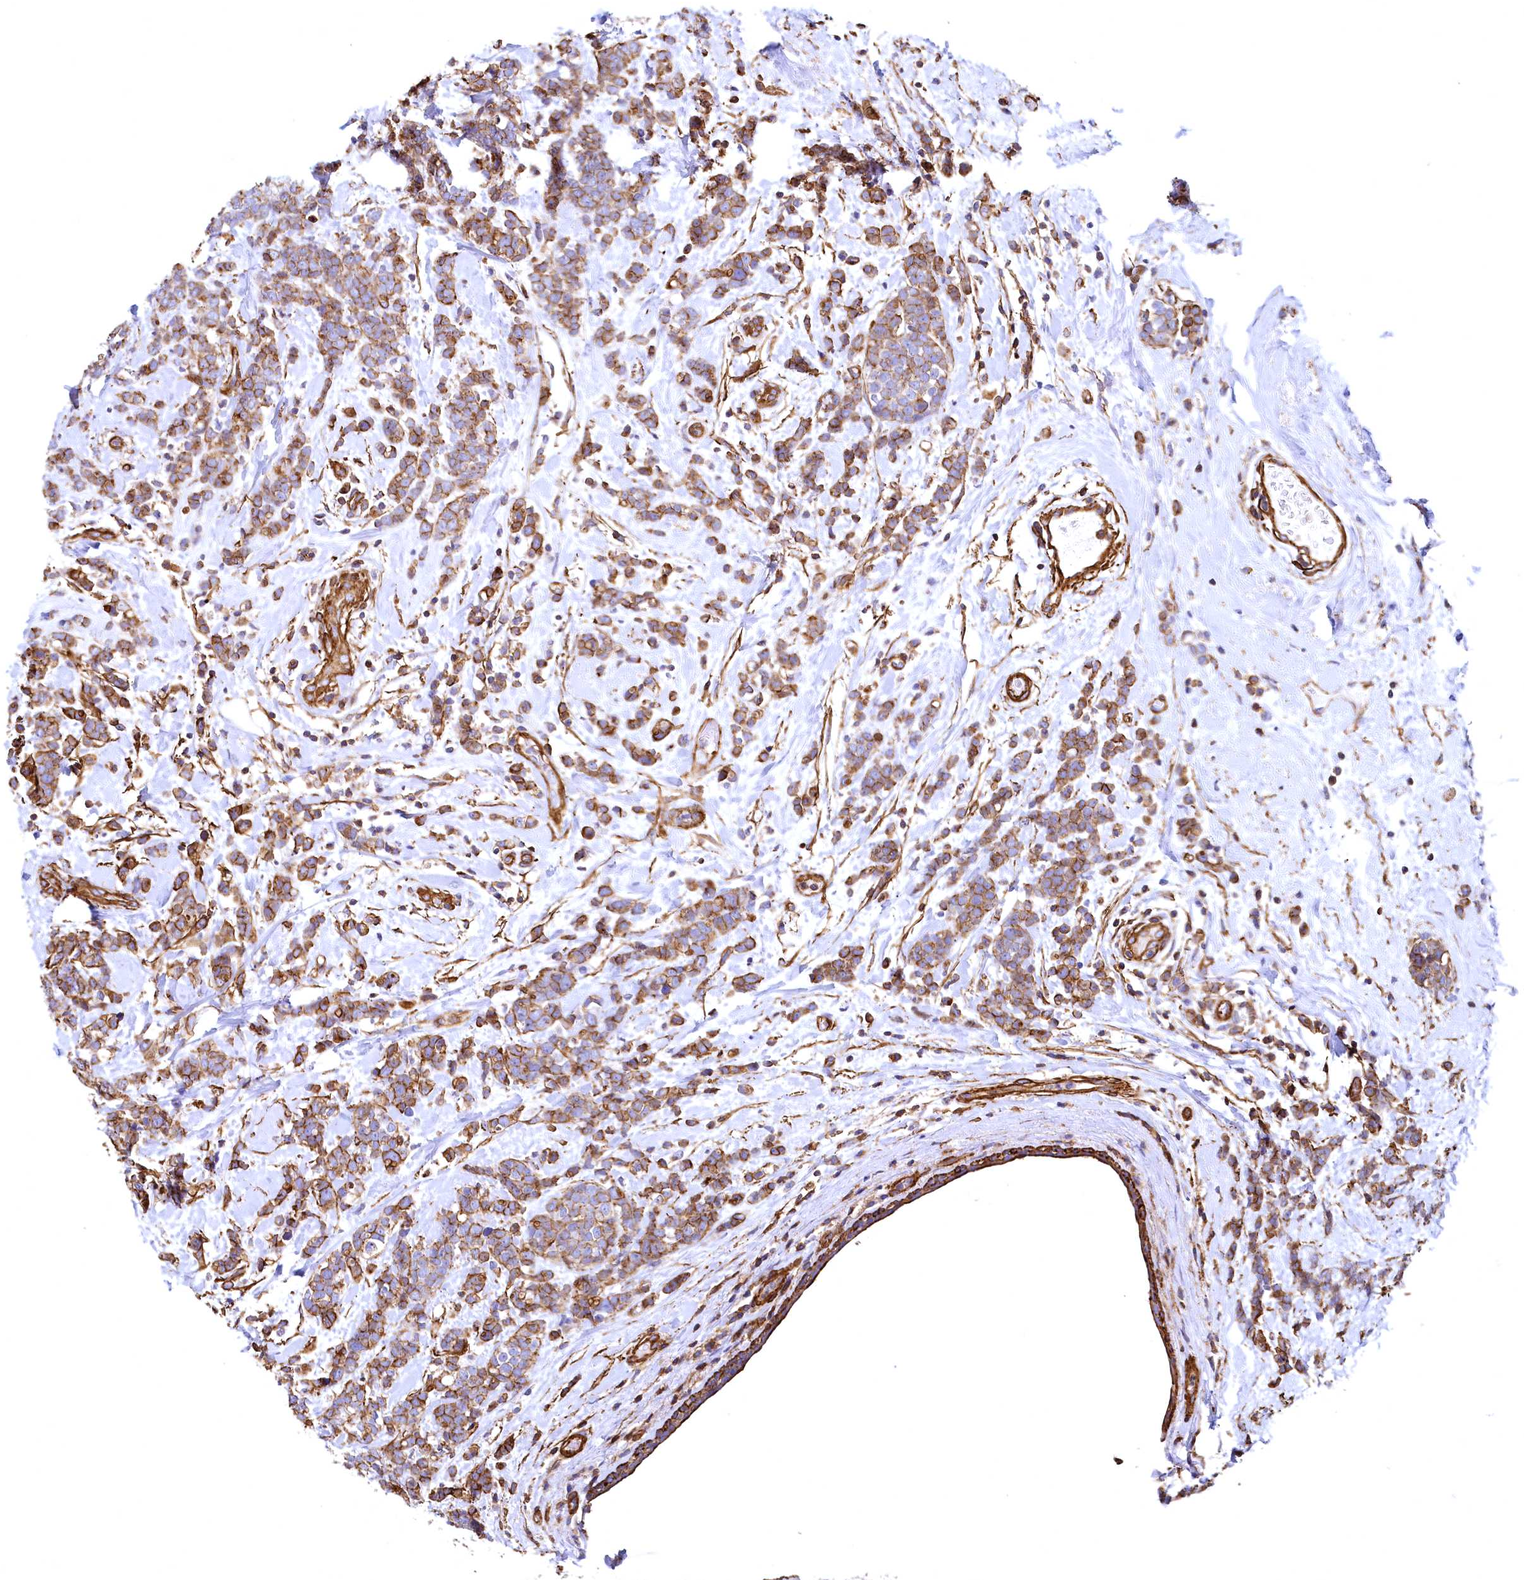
{"staining": {"intensity": "strong", "quantity": ">75%", "location": "cytoplasmic/membranous"}, "tissue": "breast cancer", "cell_type": "Tumor cells", "image_type": "cancer", "snomed": [{"axis": "morphology", "description": "Lobular carcinoma"}, {"axis": "topography", "description": "Breast"}], "caption": "Breast cancer stained with immunohistochemistry (IHC) demonstrates strong cytoplasmic/membranous positivity in about >75% of tumor cells.", "gene": "THBS1", "patient": {"sex": "female", "age": 58}}